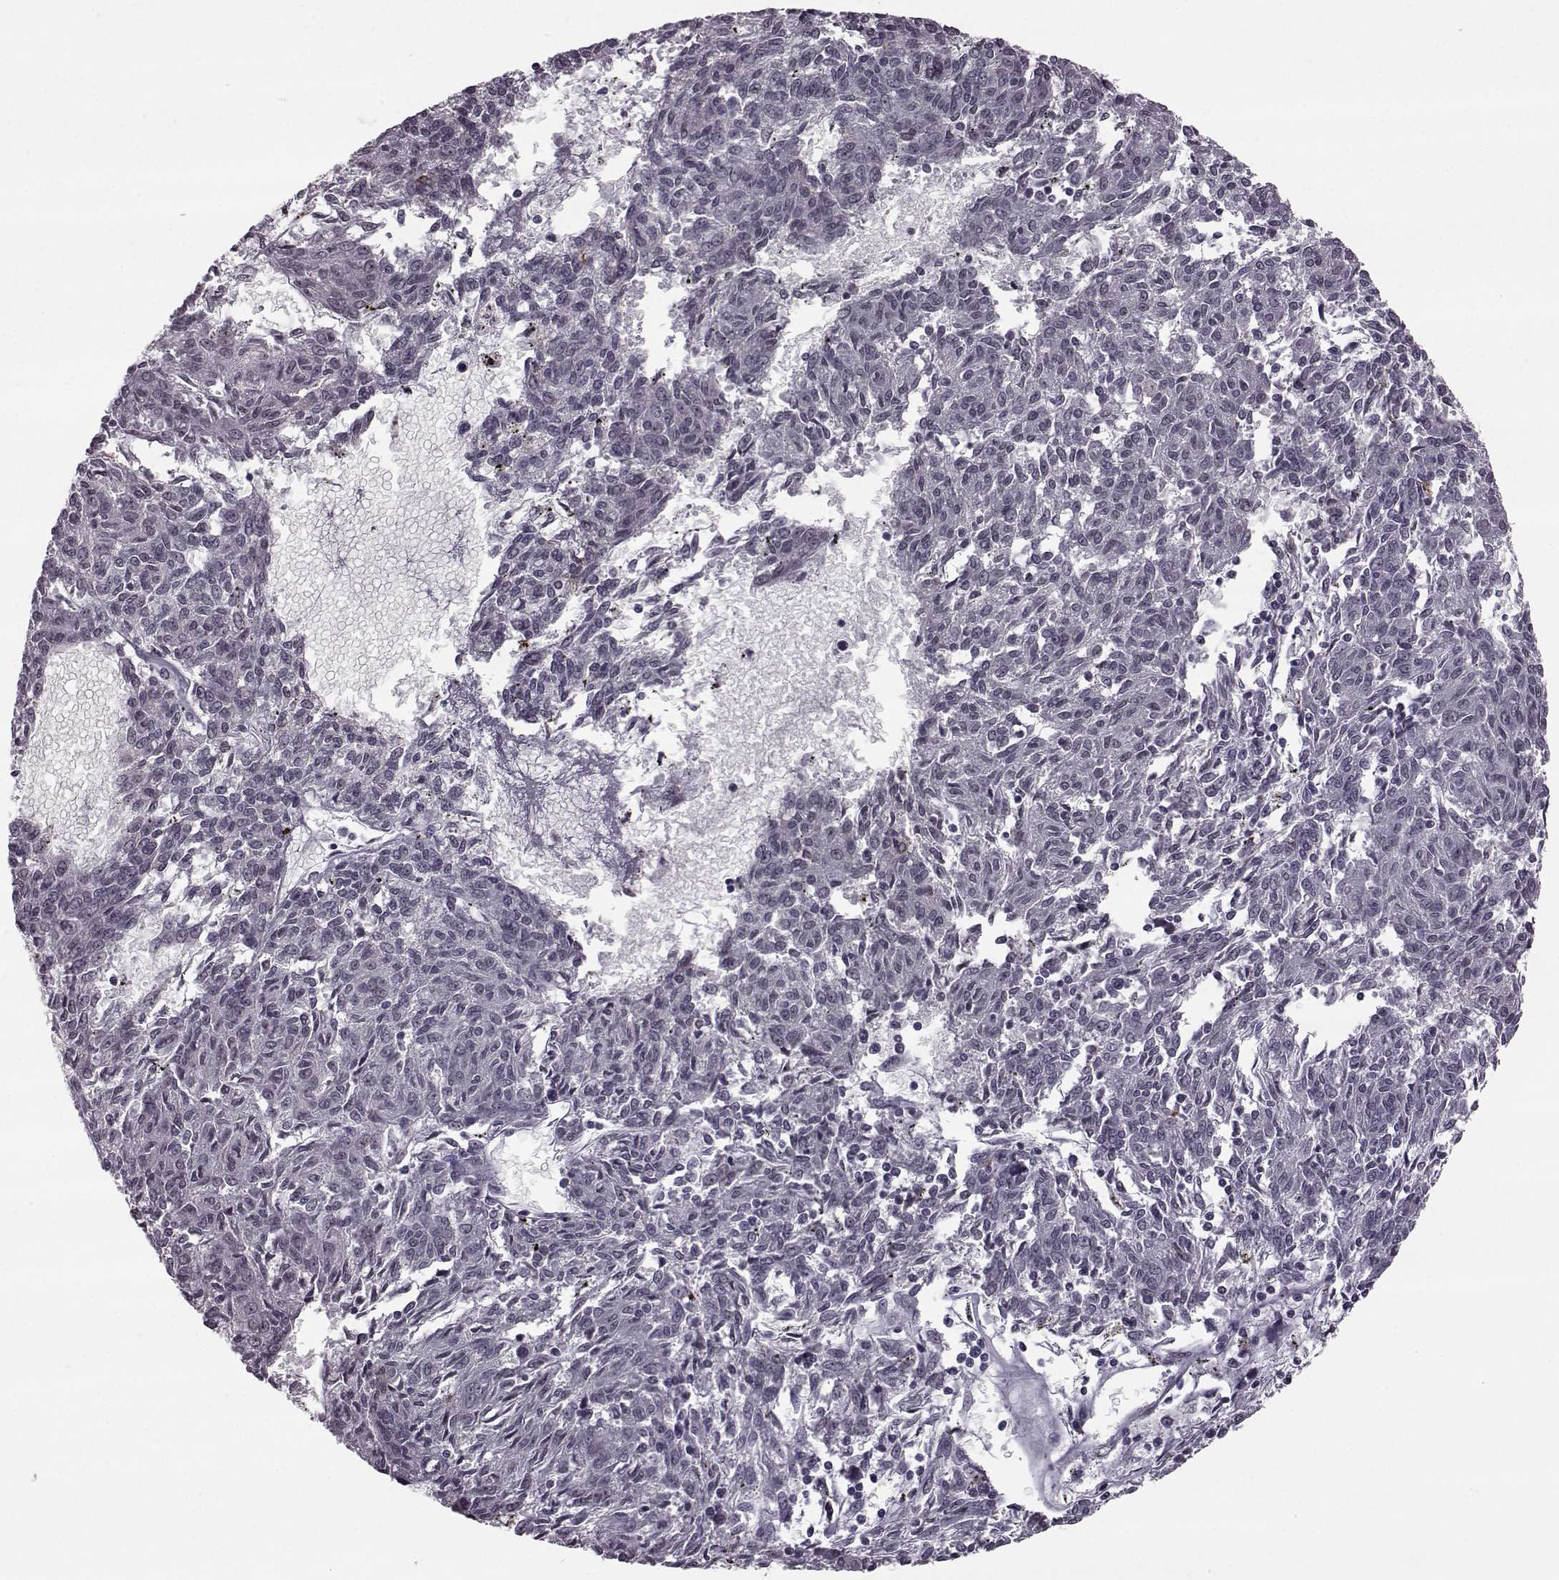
{"staining": {"intensity": "negative", "quantity": "none", "location": "none"}, "tissue": "melanoma", "cell_type": "Tumor cells", "image_type": "cancer", "snomed": [{"axis": "morphology", "description": "Malignant melanoma, NOS"}, {"axis": "topography", "description": "Skin"}], "caption": "A high-resolution micrograph shows immunohistochemistry (IHC) staining of malignant melanoma, which demonstrates no significant staining in tumor cells.", "gene": "SLC28A2", "patient": {"sex": "female", "age": 72}}